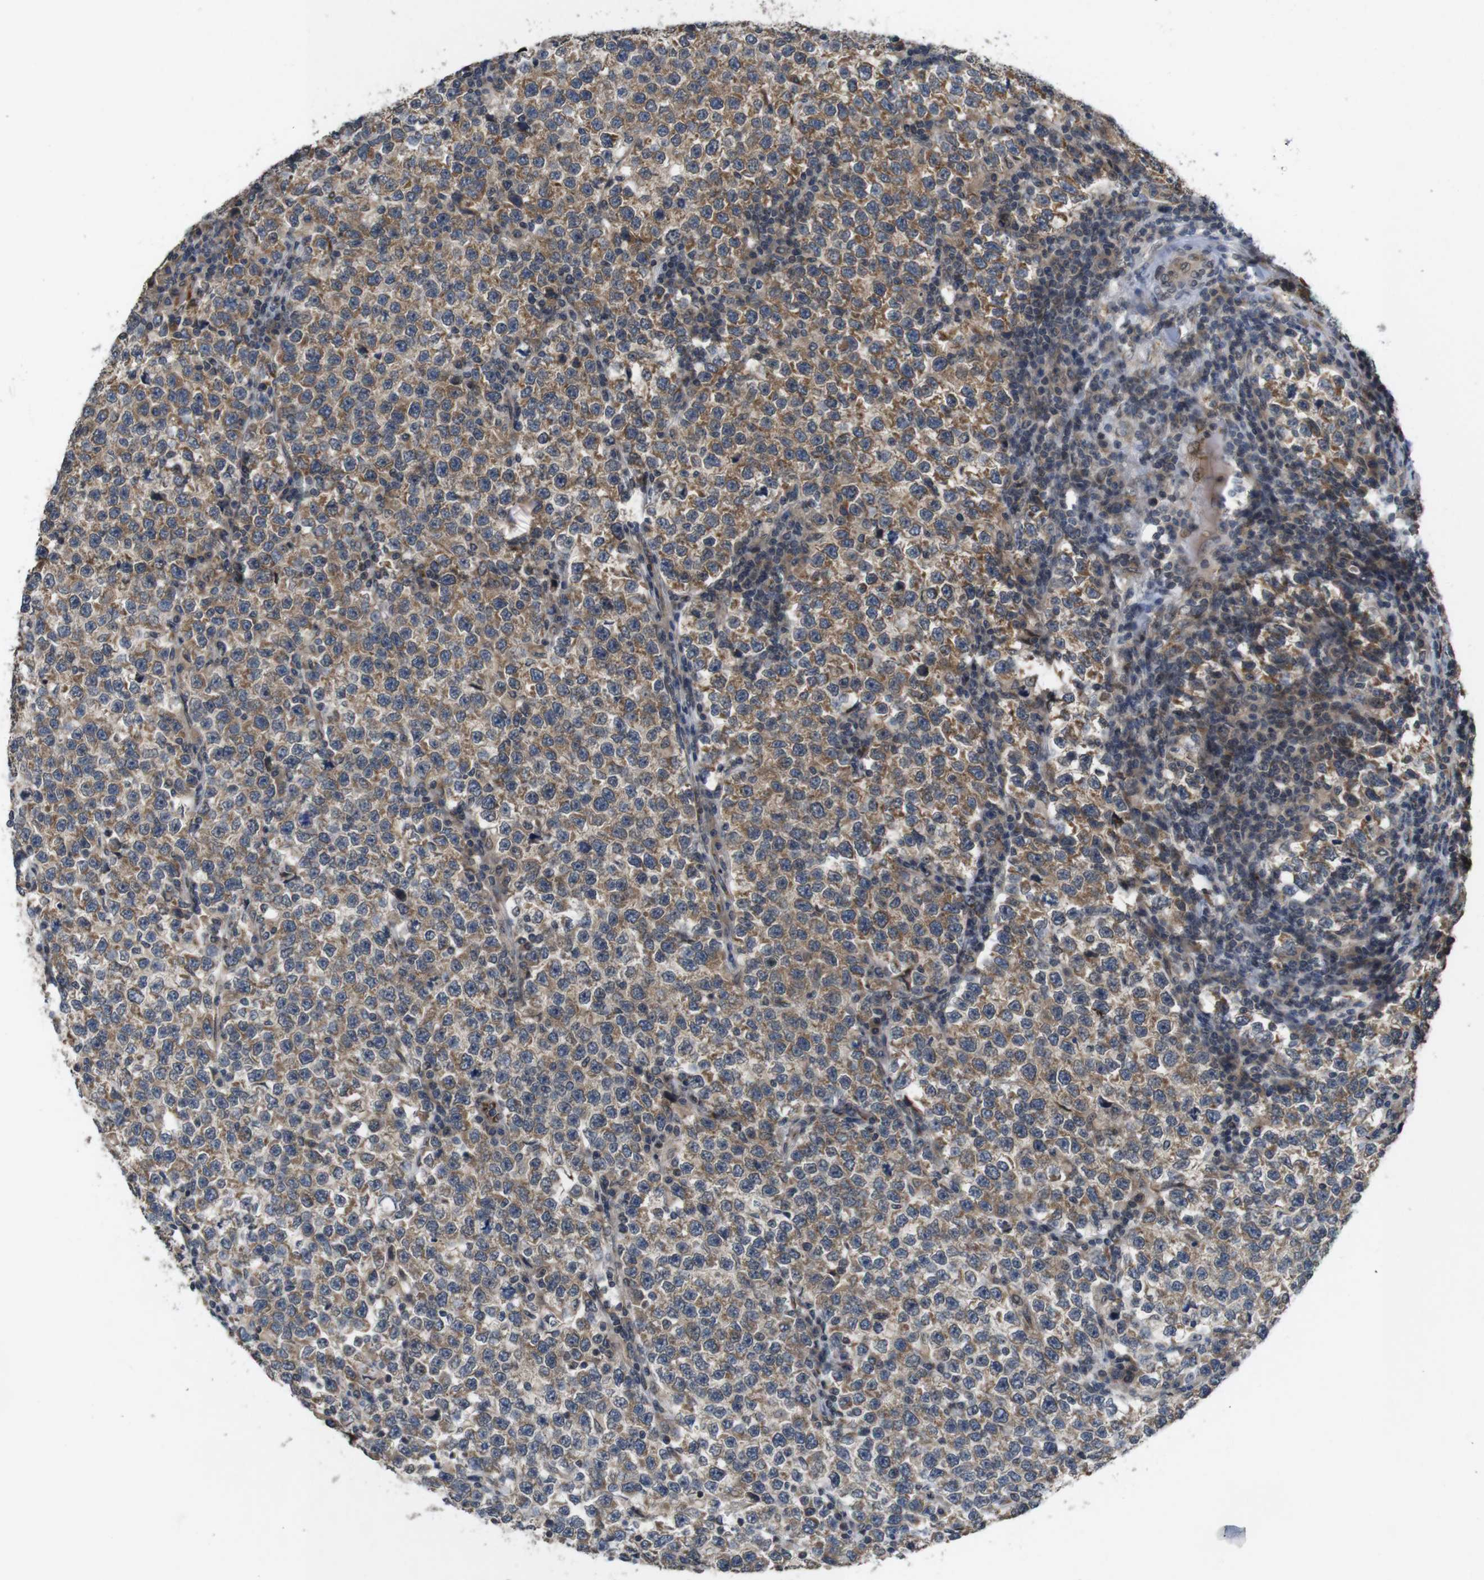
{"staining": {"intensity": "moderate", "quantity": ">75%", "location": "cytoplasmic/membranous"}, "tissue": "testis cancer", "cell_type": "Tumor cells", "image_type": "cancer", "snomed": [{"axis": "morphology", "description": "Normal tissue, NOS"}, {"axis": "morphology", "description": "Seminoma, NOS"}, {"axis": "topography", "description": "Testis"}], "caption": "DAB immunohistochemical staining of human testis seminoma demonstrates moderate cytoplasmic/membranous protein staining in approximately >75% of tumor cells. (DAB (3,3'-diaminobenzidine) = brown stain, brightfield microscopy at high magnification).", "gene": "EFCAB14", "patient": {"sex": "male", "age": 43}}